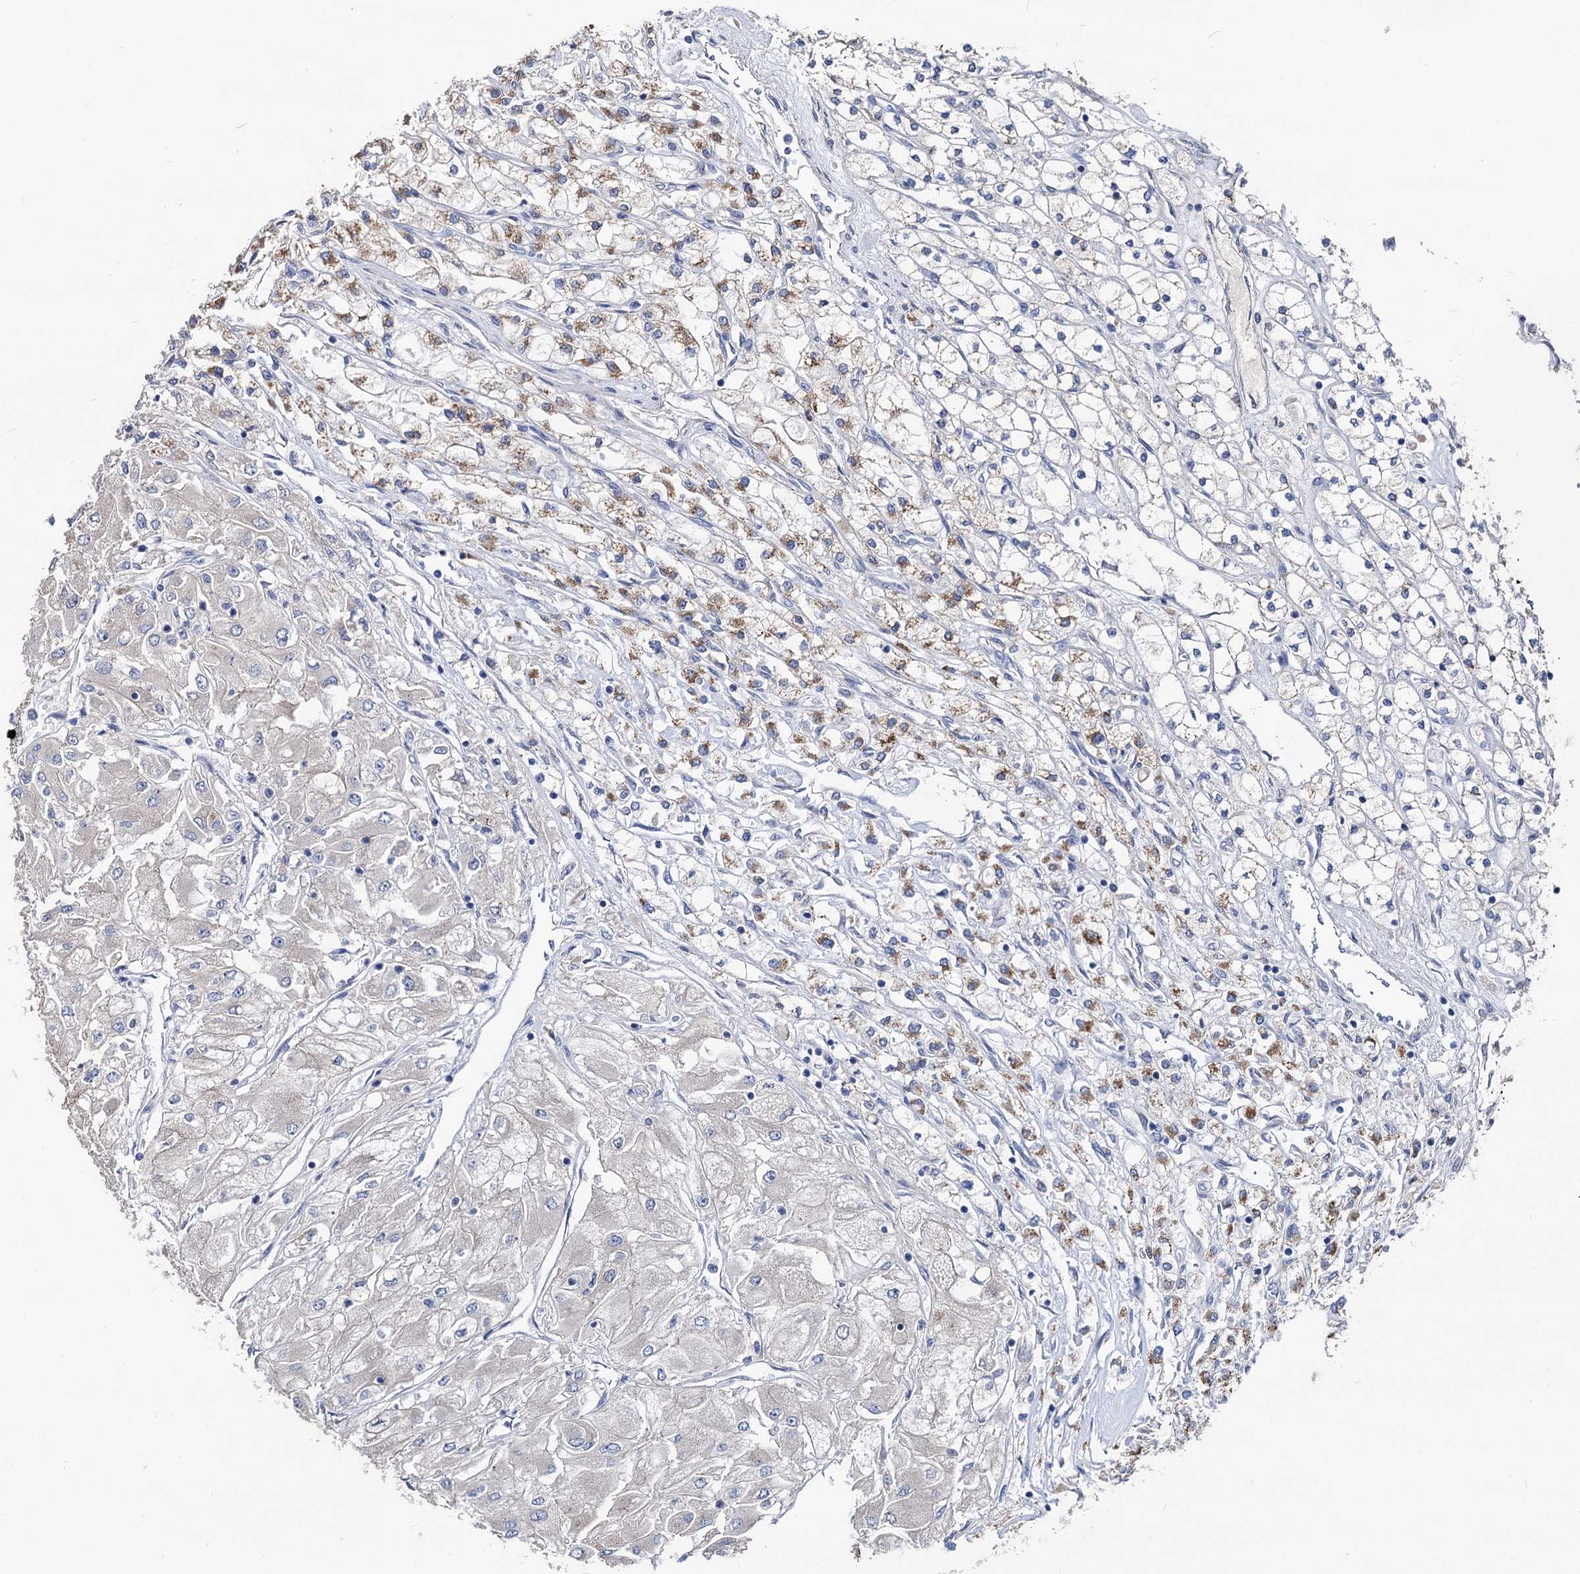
{"staining": {"intensity": "moderate", "quantity": "<25%", "location": "cytoplasmic/membranous"}, "tissue": "renal cancer", "cell_type": "Tumor cells", "image_type": "cancer", "snomed": [{"axis": "morphology", "description": "Adenocarcinoma, NOS"}, {"axis": "topography", "description": "Kidney"}], "caption": "The micrograph displays immunohistochemical staining of renal cancer. There is moderate cytoplasmic/membranous positivity is seen in about <25% of tumor cells.", "gene": "SMAGP", "patient": {"sex": "male", "age": 80}}